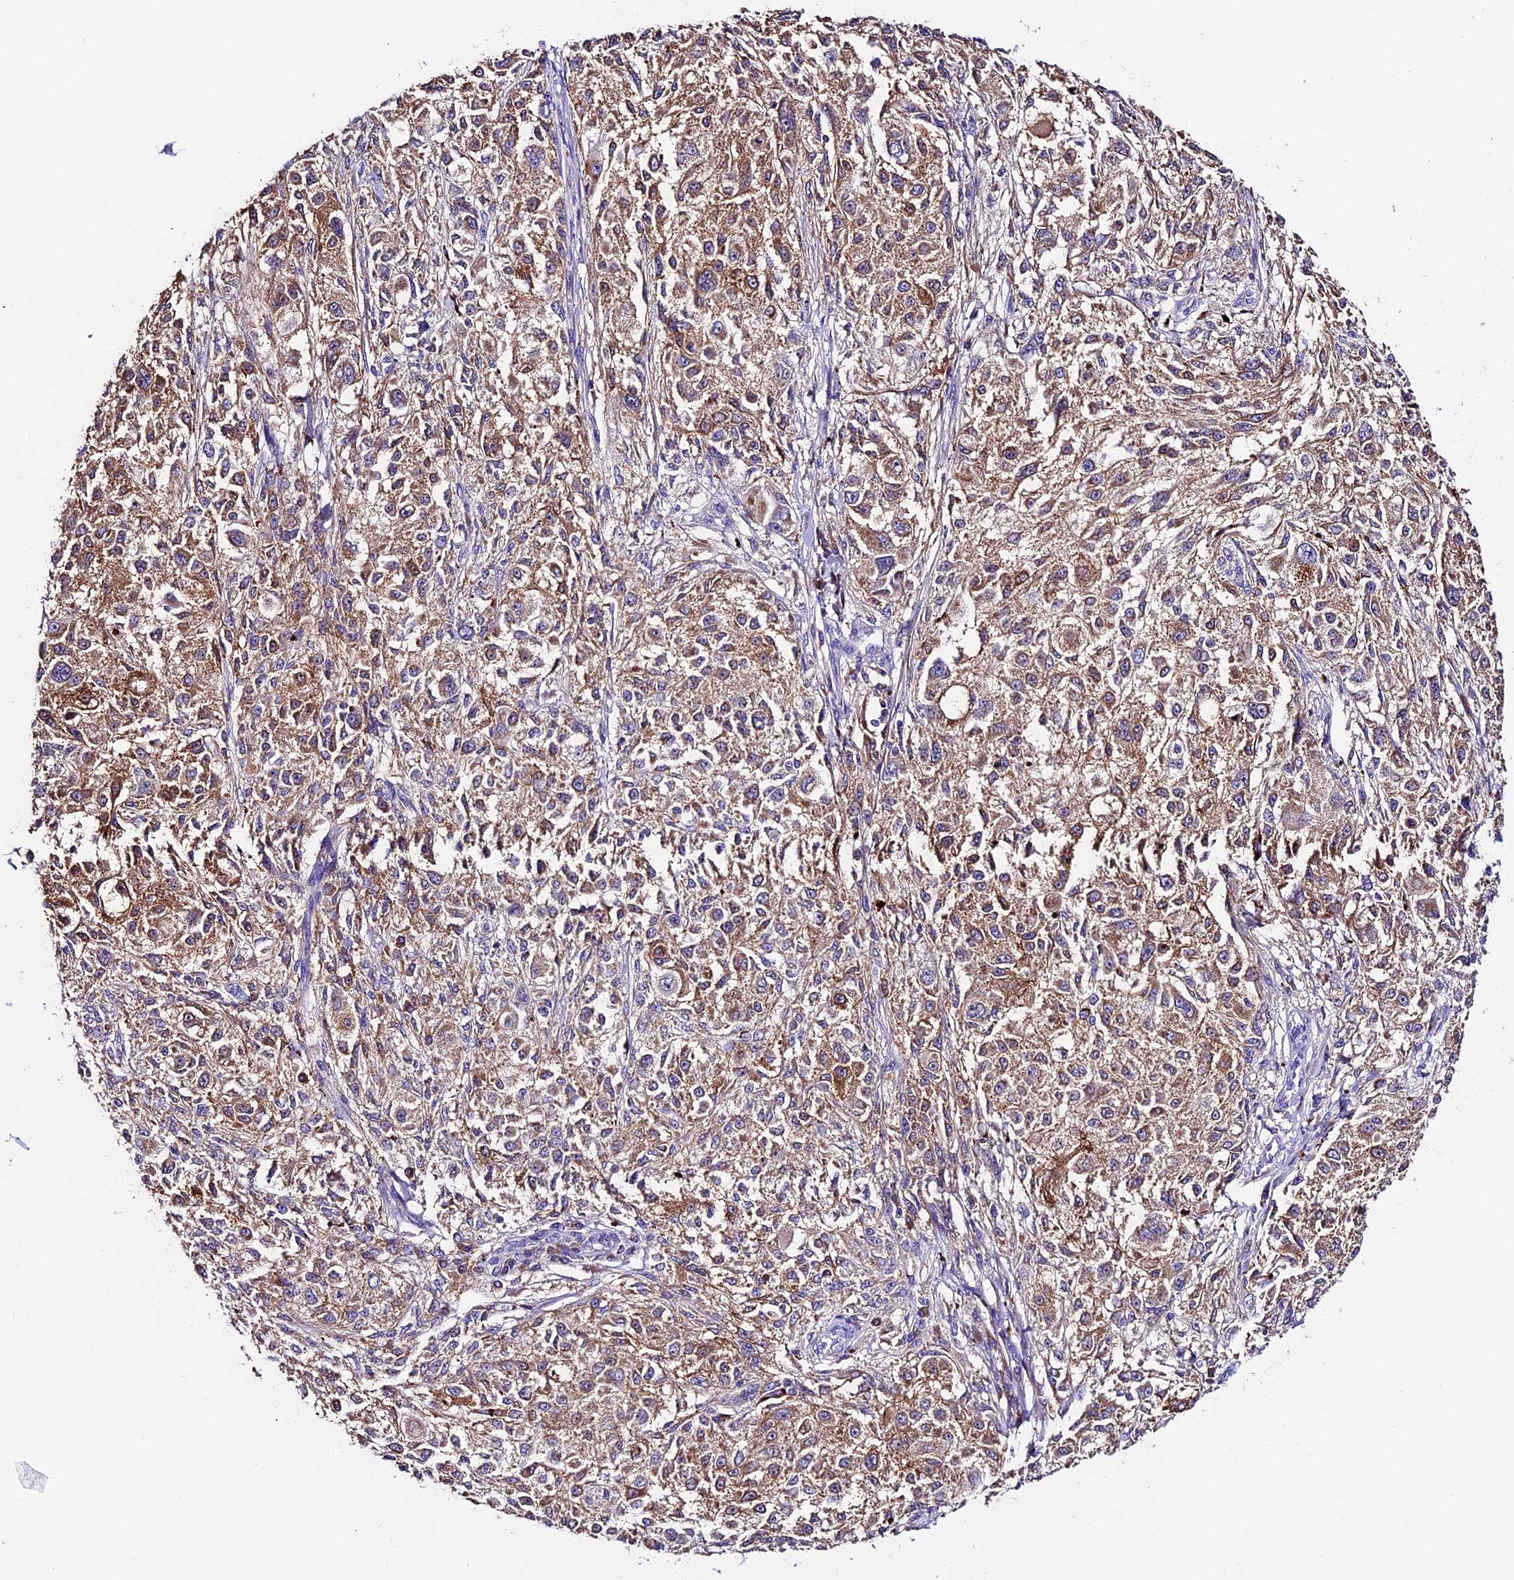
{"staining": {"intensity": "moderate", "quantity": ">75%", "location": "cytoplasmic/membranous"}, "tissue": "melanoma", "cell_type": "Tumor cells", "image_type": "cancer", "snomed": [{"axis": "morphology", "description": "Necrosis, NOS"}, {"axis": "morphology", "description": "Malignant melanoma, NOS"}, {"axis": "topography", "description": "Skin"}], "caption": "Immunohistochemistry (IHC) (DAB (3,3'-diaminobenzidine)) staining of melanoma demonstrates moderate cytoplasmic/membranous protein staining in about >75% of tumor cells.", "gene": "SIX5", "patient": {"sex": "female", "age": 87}}